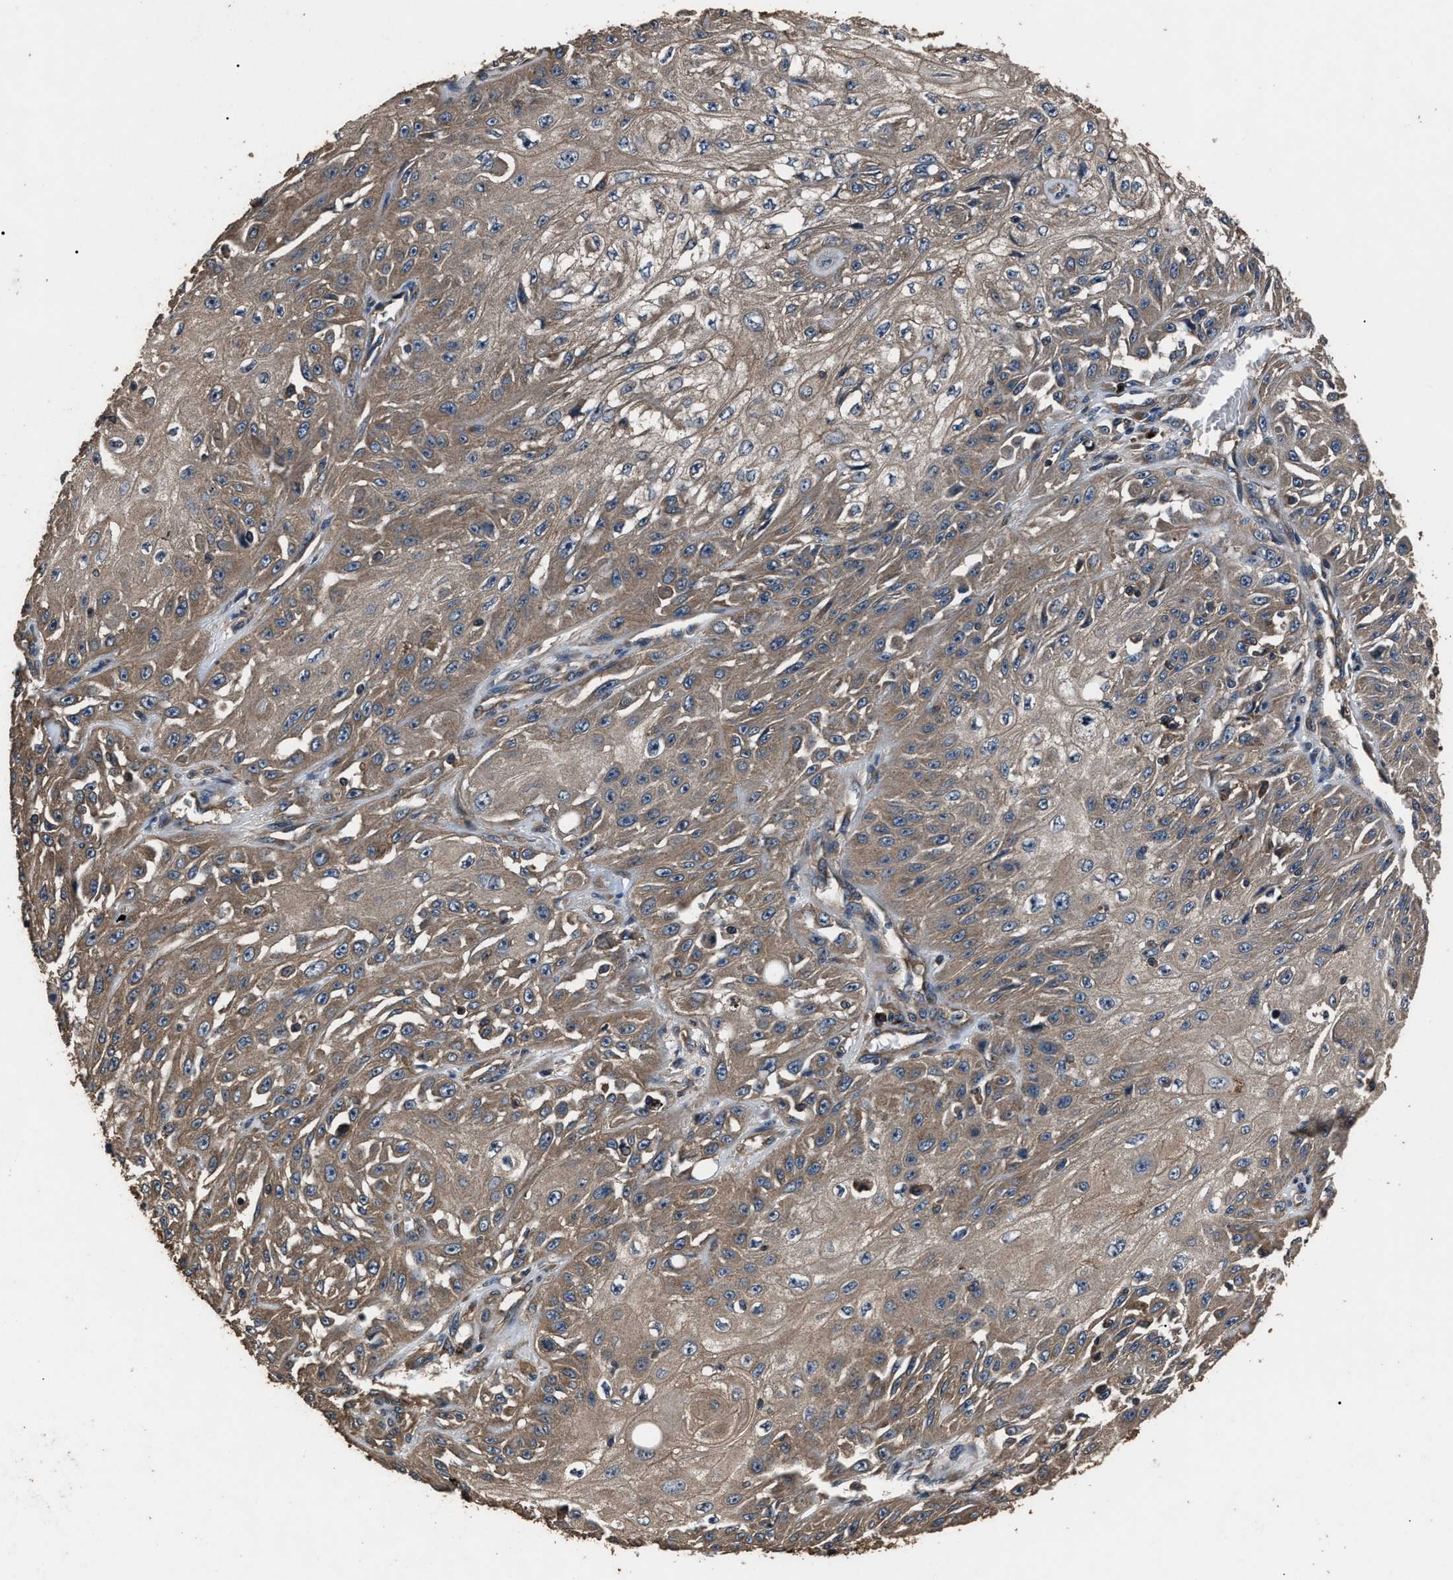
{"staining": {"intensity": "moderate", "quantity": ">75%", "location": "cytoplasmic/membranous"}, "tissue": "skin cancer", "cell_type": "Tumor cells", "image_type": "cancer", "snomed": [{"axis": "morphology", "description": "Squamous cell carcinoma, NOS"}, {"axis": "morphology", "description": "Squamous cell carcinoma, metastatic, NOS"}, {"axis": "topography", "description": "Skin"}, {"axis": "topography", "description": "Lymph node"}], "caption": "This image shows immunohistochemistry staining of human skin cancer (metastatic squamous cell carcinoma), with medium moderate cytoplasmic/membranous staining in approximately >75% of tumor cells.", "gene": "RNF216", "patient": {"sex": "male", "age": 75}}